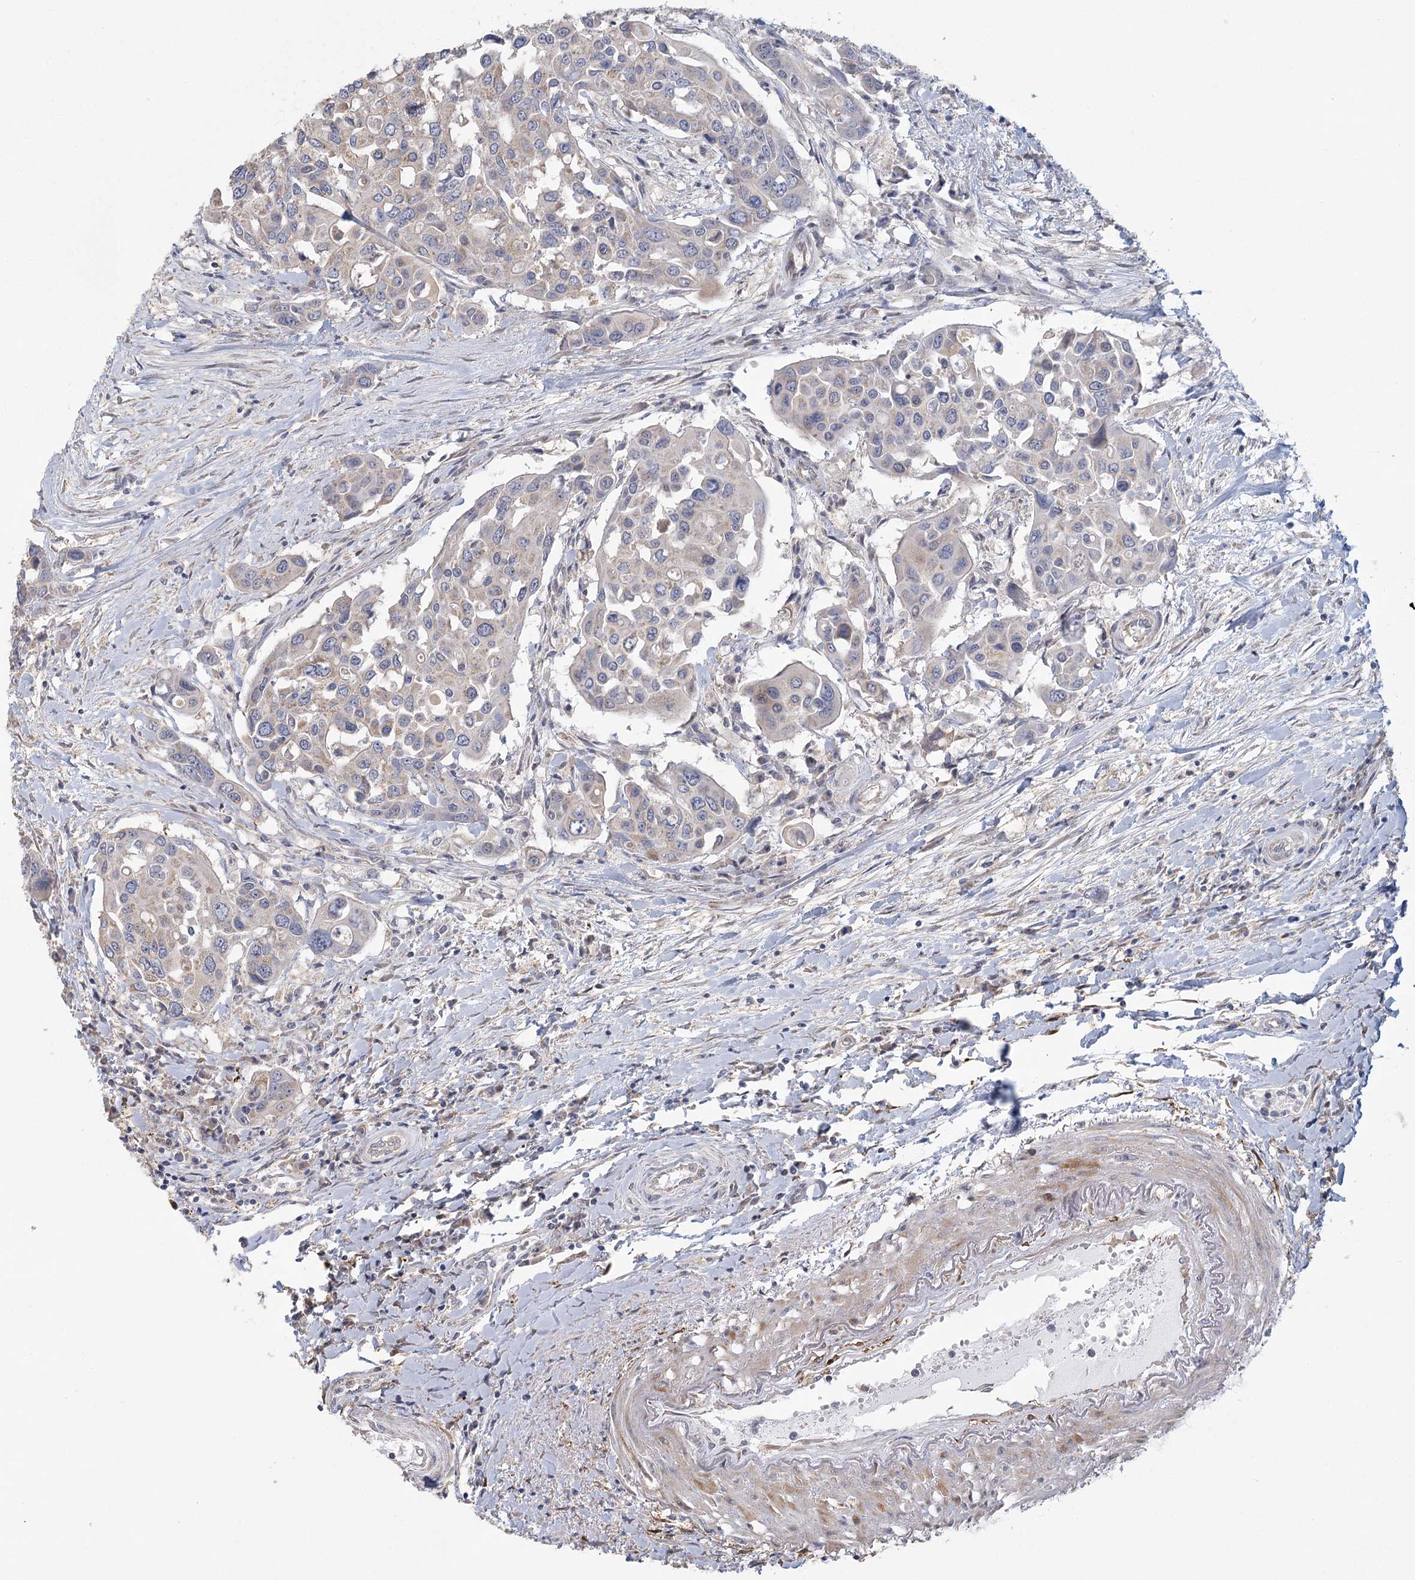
{"staining": {"intensity": "negative", "quantity": "none", "location": "none"}, "tissue": "colorectal cancer", "cell_type": "Tumor cells", "image_type": "cancer", "snomed": [{"axis": "morphology", "description": "Adenocarcinoma, NOS"}, {"axis": "topography", "description": "Colon"}], "caption": "This is an IHC photomicrograph of colorectal adenocarcinoma. There is no staining in tumor cells.", "gene": "CNTLN", "patient": {"sex": "male", "age": 77}}